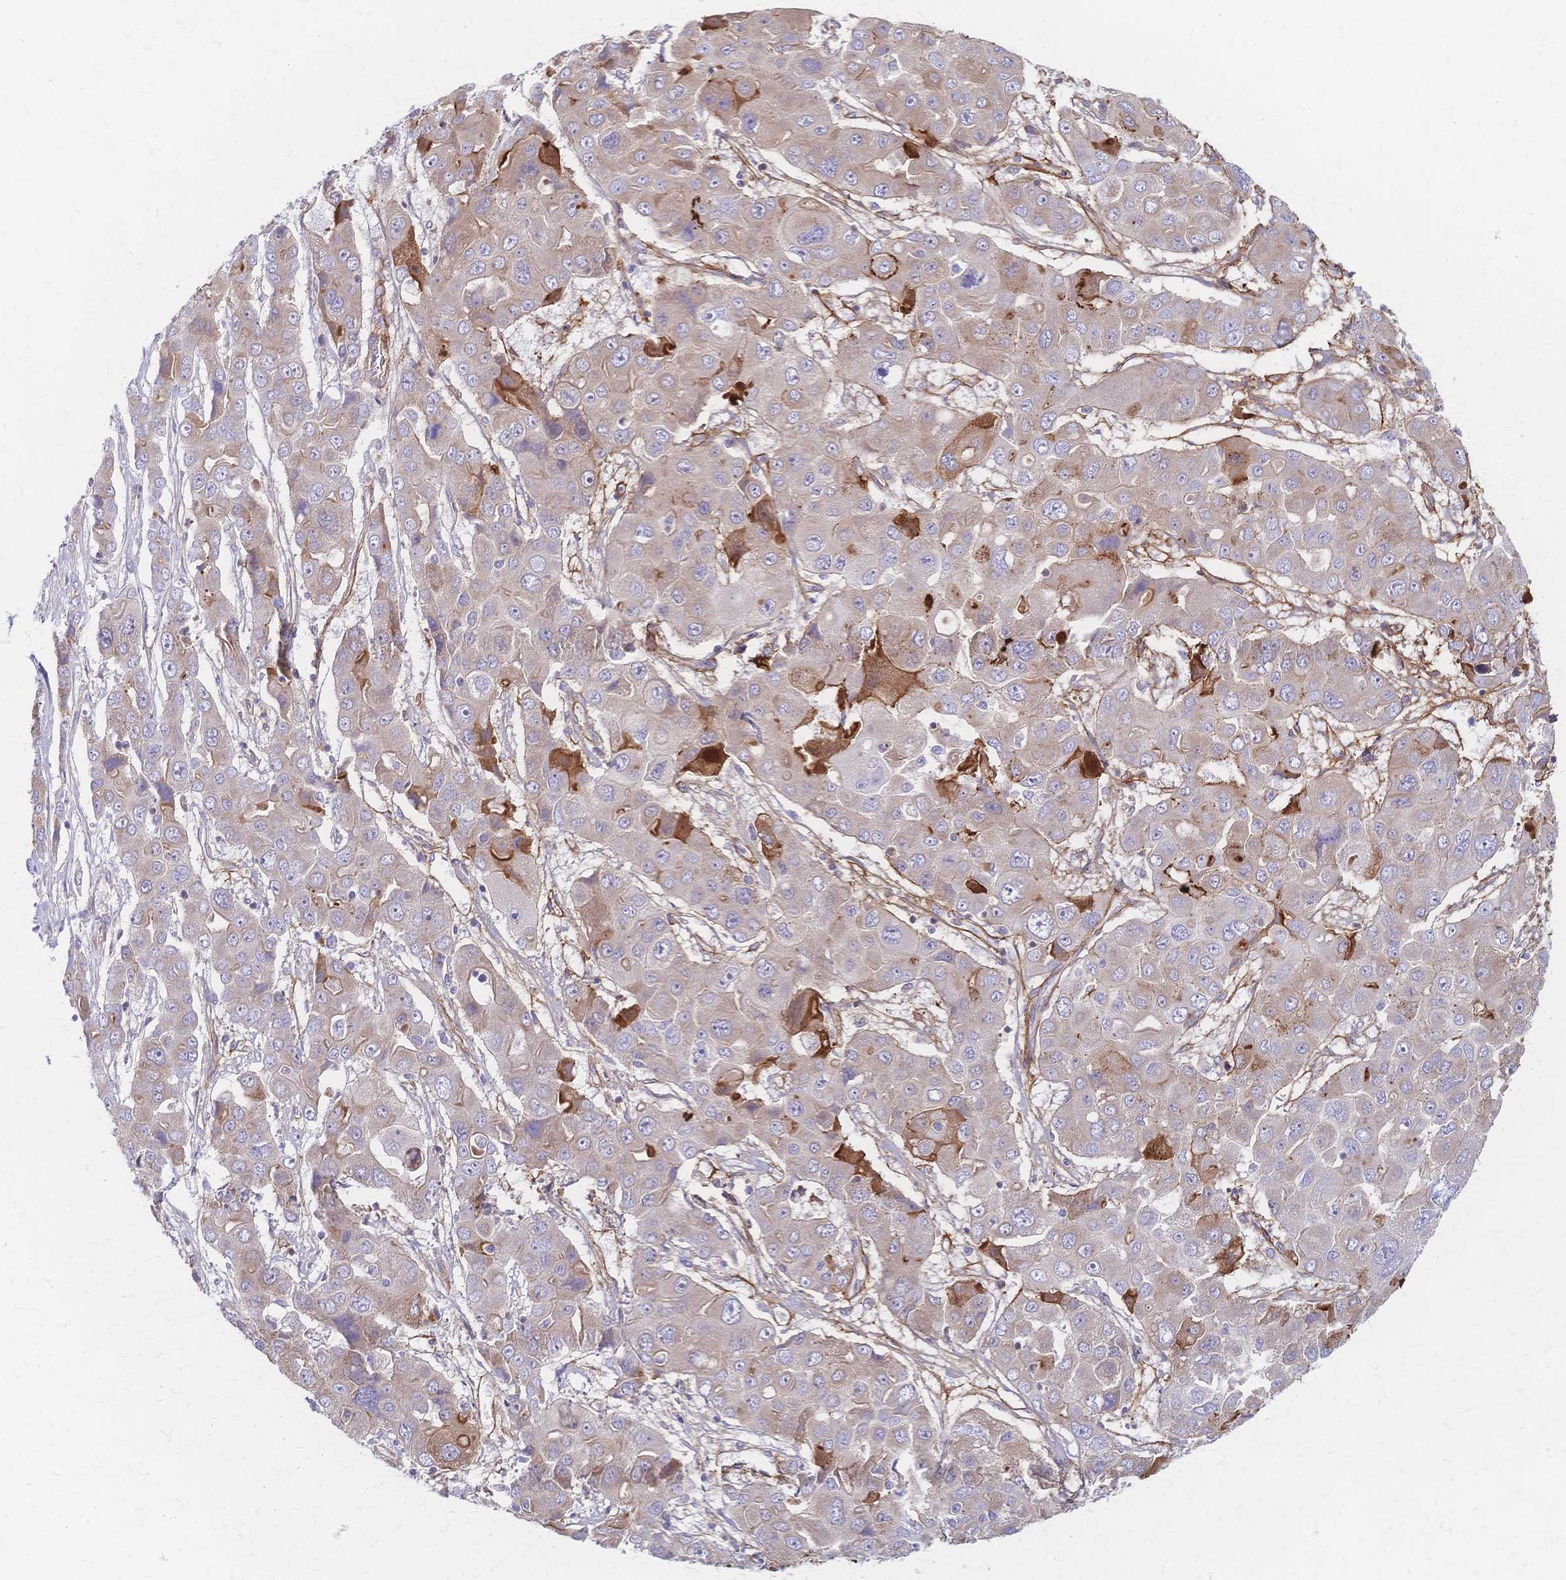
{"staining": {"intensity": "weak", "quantity": "<25%", "location": "cytoplasmic/membranous"}, "tissue": "liver cancer", "cell_type": "Tumor cells", "image_type": "cancer", "snomed": [{"axis": "morphology", "description": "Cholangiocarcinoma"}, {"axis": "topography", "description": "Liver"}], "caption": "The micrograph reveals no significant expression in tumor cells of liver cancer (cholangiocarcinoma).", "gene": "CYB5A", "patient": {"sex": "male", "age": 67}}